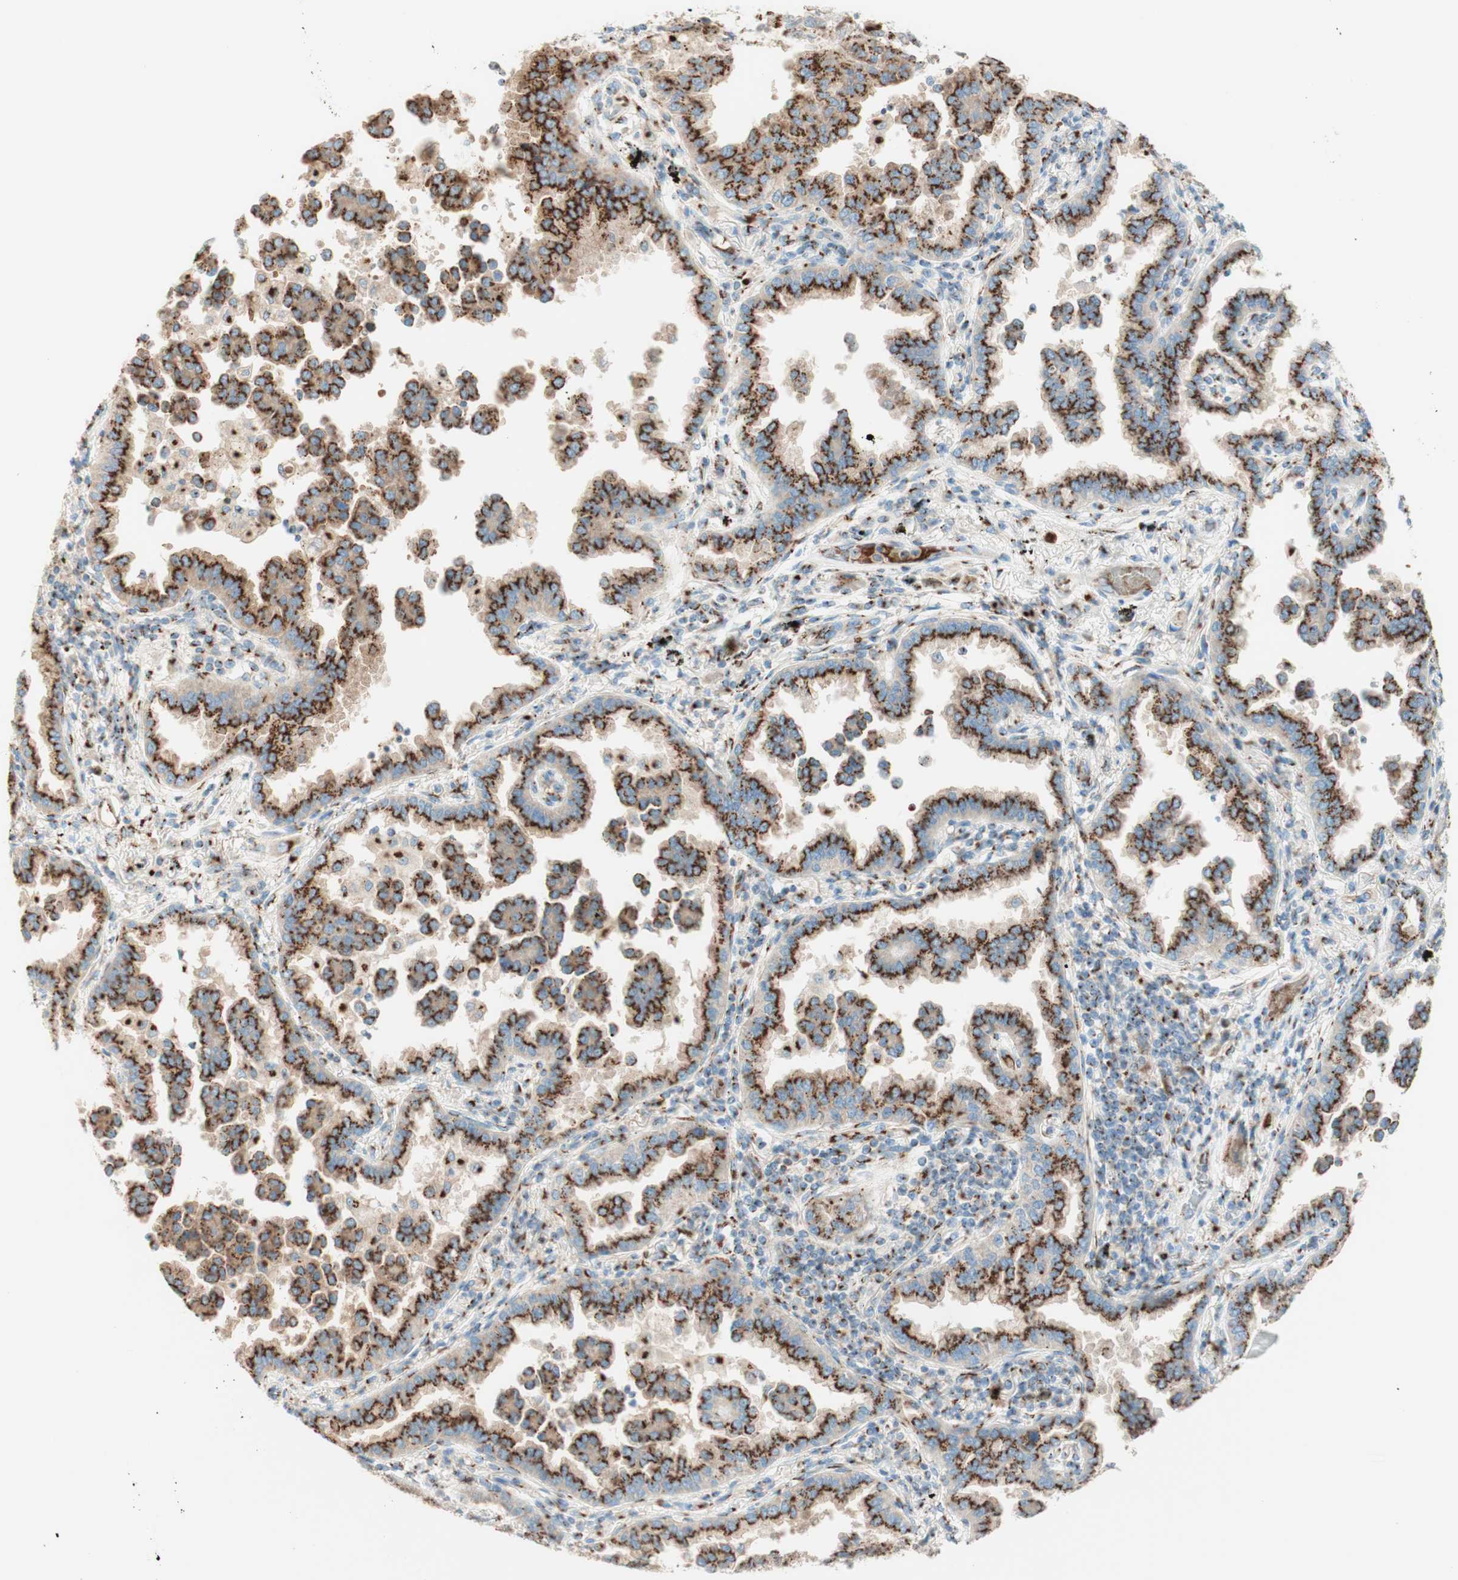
{"staining": {"intensity": "strong", "quantity": ">75%", "location": "cytoplasmic/membranous"}, "tissue": "lung cancer", "cell_type": "Tumor cells", "image_type": "cancer", "snomed": [{"axis": "morphology", "description": "Normal tissue, NOS"}, {"axis": "morphology", "description": "Adenocarcinoma, NOS"}, {"axis": "topography", "description": "Lung"}], "caption": "Protein expression by immunohistochemistry (IHC) shows strong cytoplasmic/membranous staining in approximately >75% of tumor cells in lung cancer (adenocarcinoma). Using DAB (brown) and hematoxylin (blue) stains, captured at high magnification using brightfield microscopy.", "gene": "GOLGB1", "patient": {"sex": "male", "age": 59}}